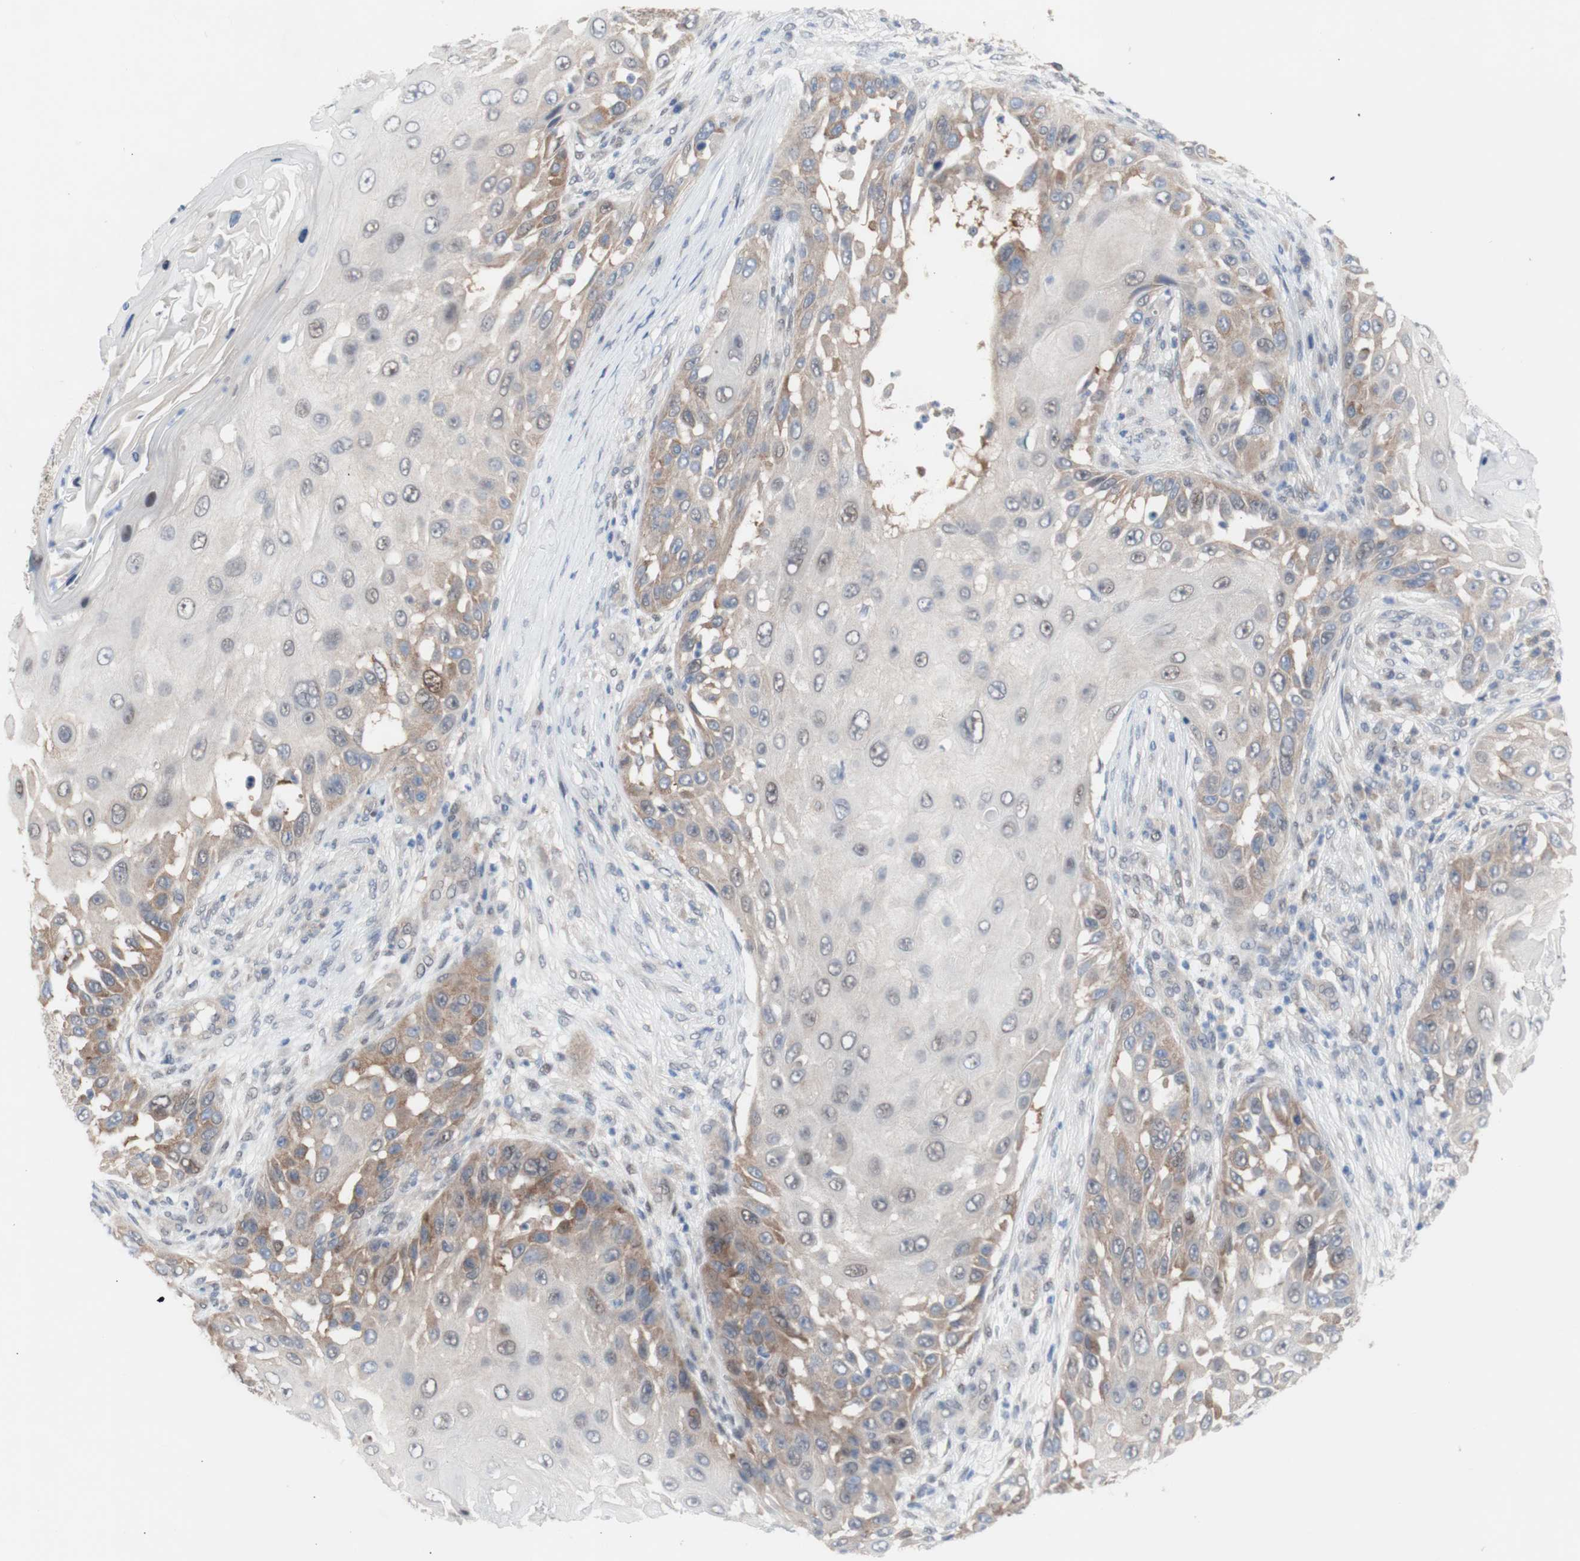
{"staining": {"intensity": "moderate", "quantity": "<25%", "location": "cytoplasmic/membranous,nuclear"}, "tissue": "skin cancer", "cell_type": "Tumor cells", "image_type": "cancer", "snomed": [{"axis": "morphology", "description": "Squamous cell carcinoma, NOS"}, {"axis": "topography", "description": "Skin"}], "caption": "Moderate cytoplasmic/membranous and nuclear staining is appreciated in about <25% of tumor cells in skin cancer.", "gene": "PRMT5", "patient": {"sex": "female", "age": 44}}